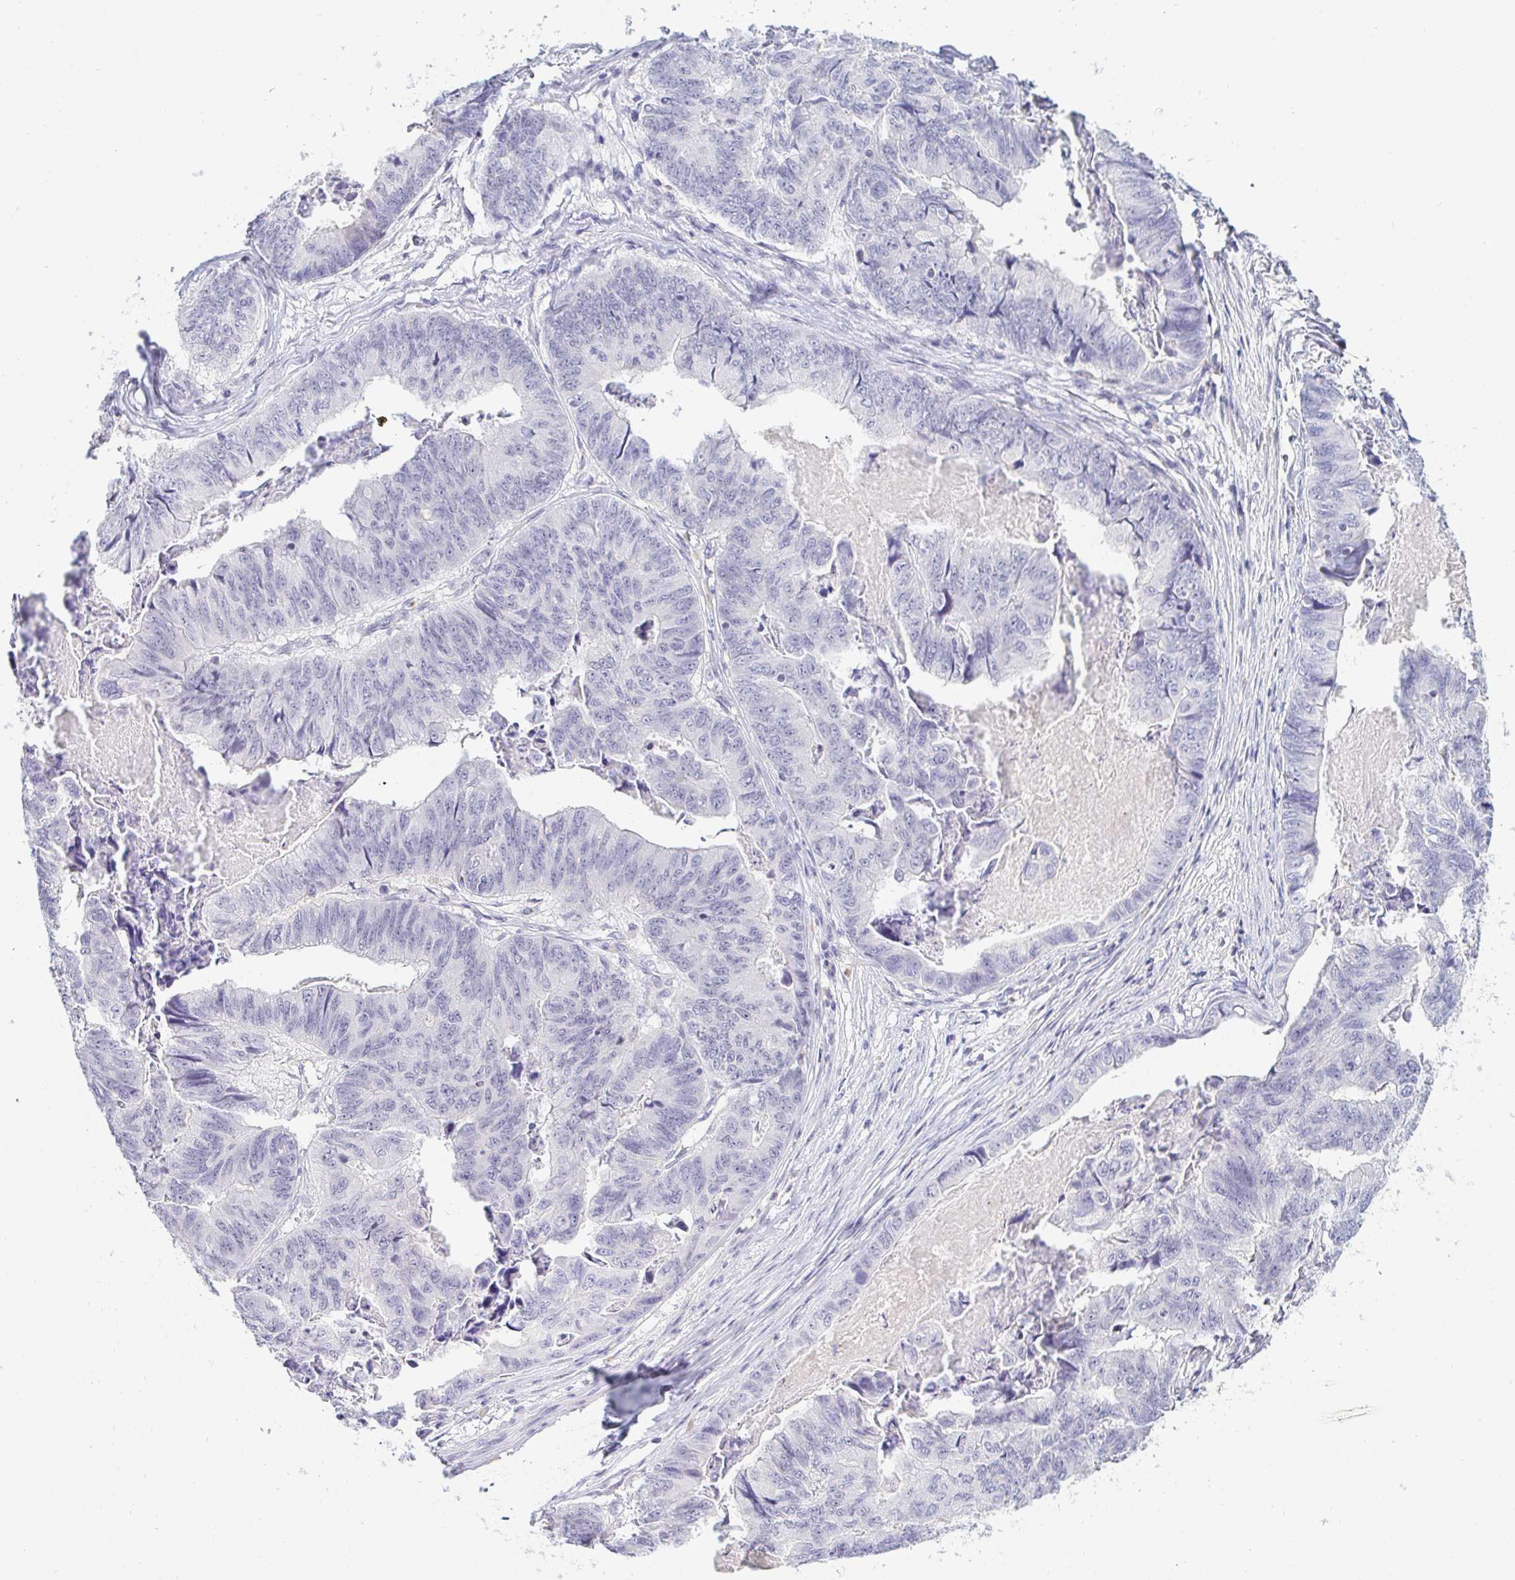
{"staining": {"intensity": "negative", "quantity": "none", "location": "none"}, "tissue": "stomach cancer", "cell_type": "Tumor cells", "image_type": "cancer", "snomed": [{"axis": "morphology", "description": "Adenocarcinoma, NOS"}, {"axis": "topography", "description": "Stomach, lower"}], "caption": "Protein analysis of stomach cancer displays no significant positivity in tumor cells.", "gene": "OR51D1", "patient": {"sex": "male", "age": 77}}